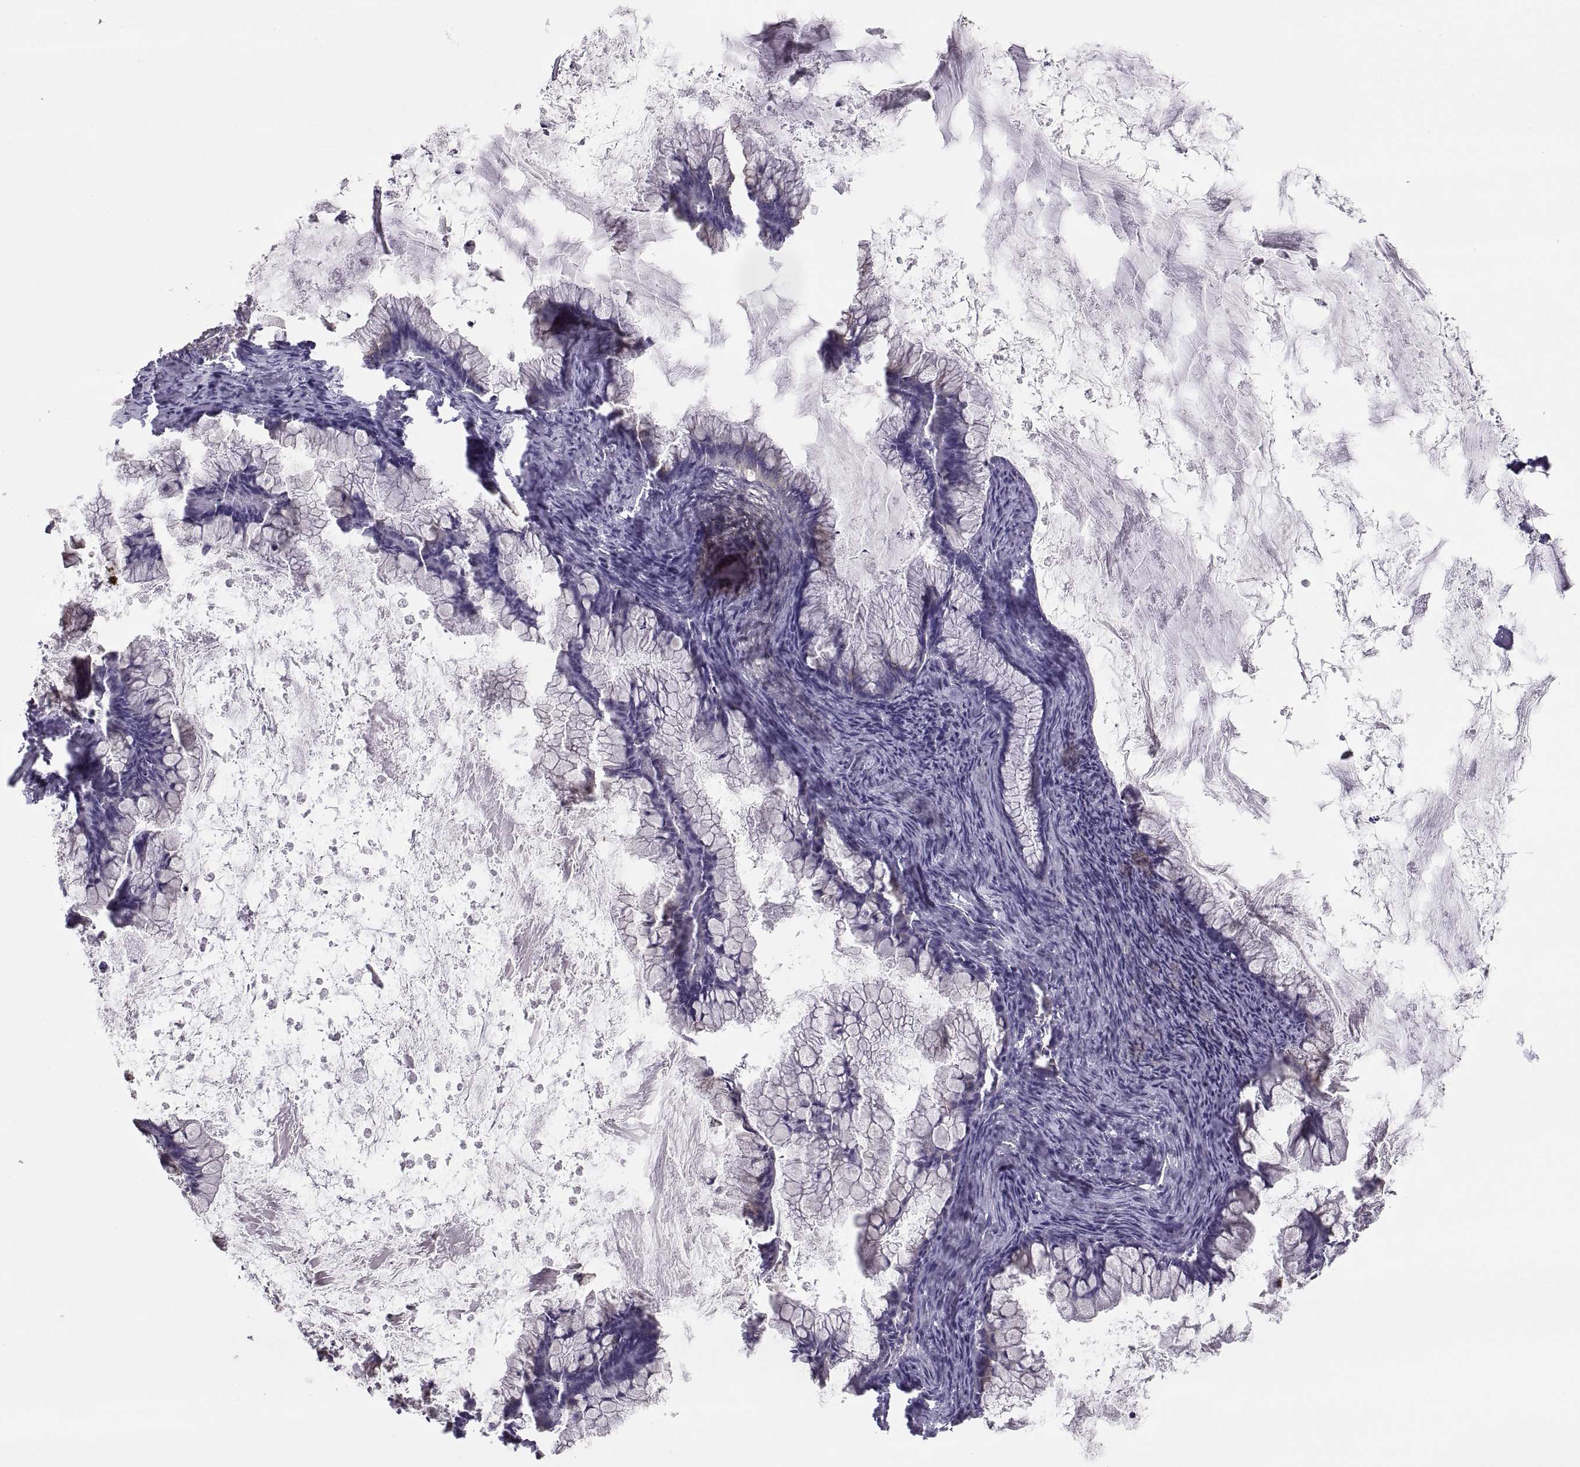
{"staining": {"intensity": "negative", "quantity": "none", "location": "none"}, "tissue": "ovarian cancer", "cell_type": "Tumor cells", "image_type": "cancer", "snomed": [{"axis": "morphology", "description": "Cystadenocarcinoma, mucinous, NOS"}, {"axis": "topography", "description": "Ovary"}], "caption": "Protein analysis of mucinous cystadenocarcinoma (ovarian) displays no significant expression in tumor cells.", "gene": "MAGEB2", "patient": {"sex": "female", "age": 67}}